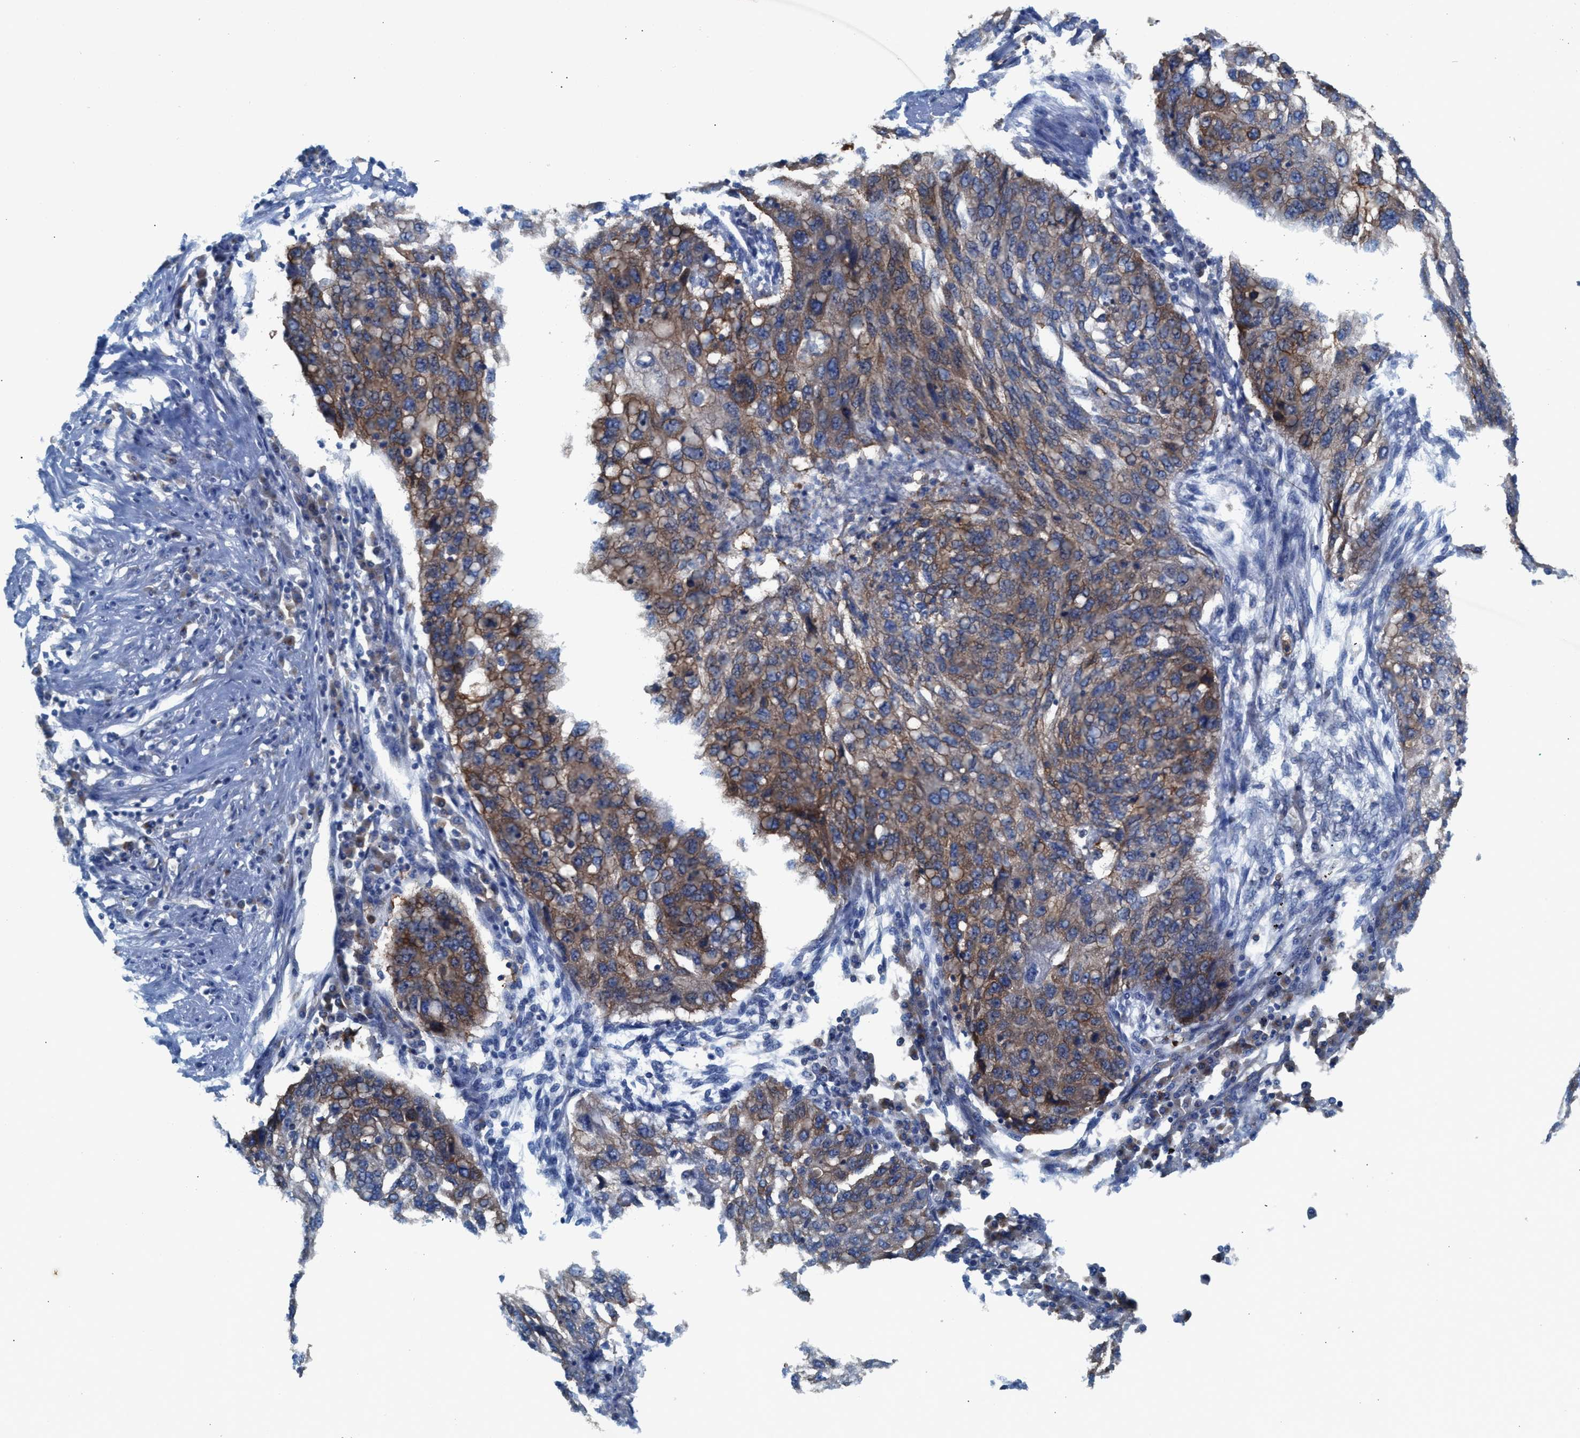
{"staining": {"intensity": "weak", "quantity": ">75%", "location": "cytoplasmic/membranous"}, "tissue": "lung cancer", "cell_type": "Tumor cells", "image_type": "cancer", "snomed": [{"axis": "morphology", "description": "Squamous cell carcinoma, NOS"}, {"axis": "topography", "description": "Lung"}], "caption": "Weak cytoplasmic/membranous protein staining is appreciated in approximately >75% of tumor cells in lung squamous cell carcinoma. Nuclei are stained in blue.", "gene": "NYAP1", "patient": {"sex": "female", "age": 63}}